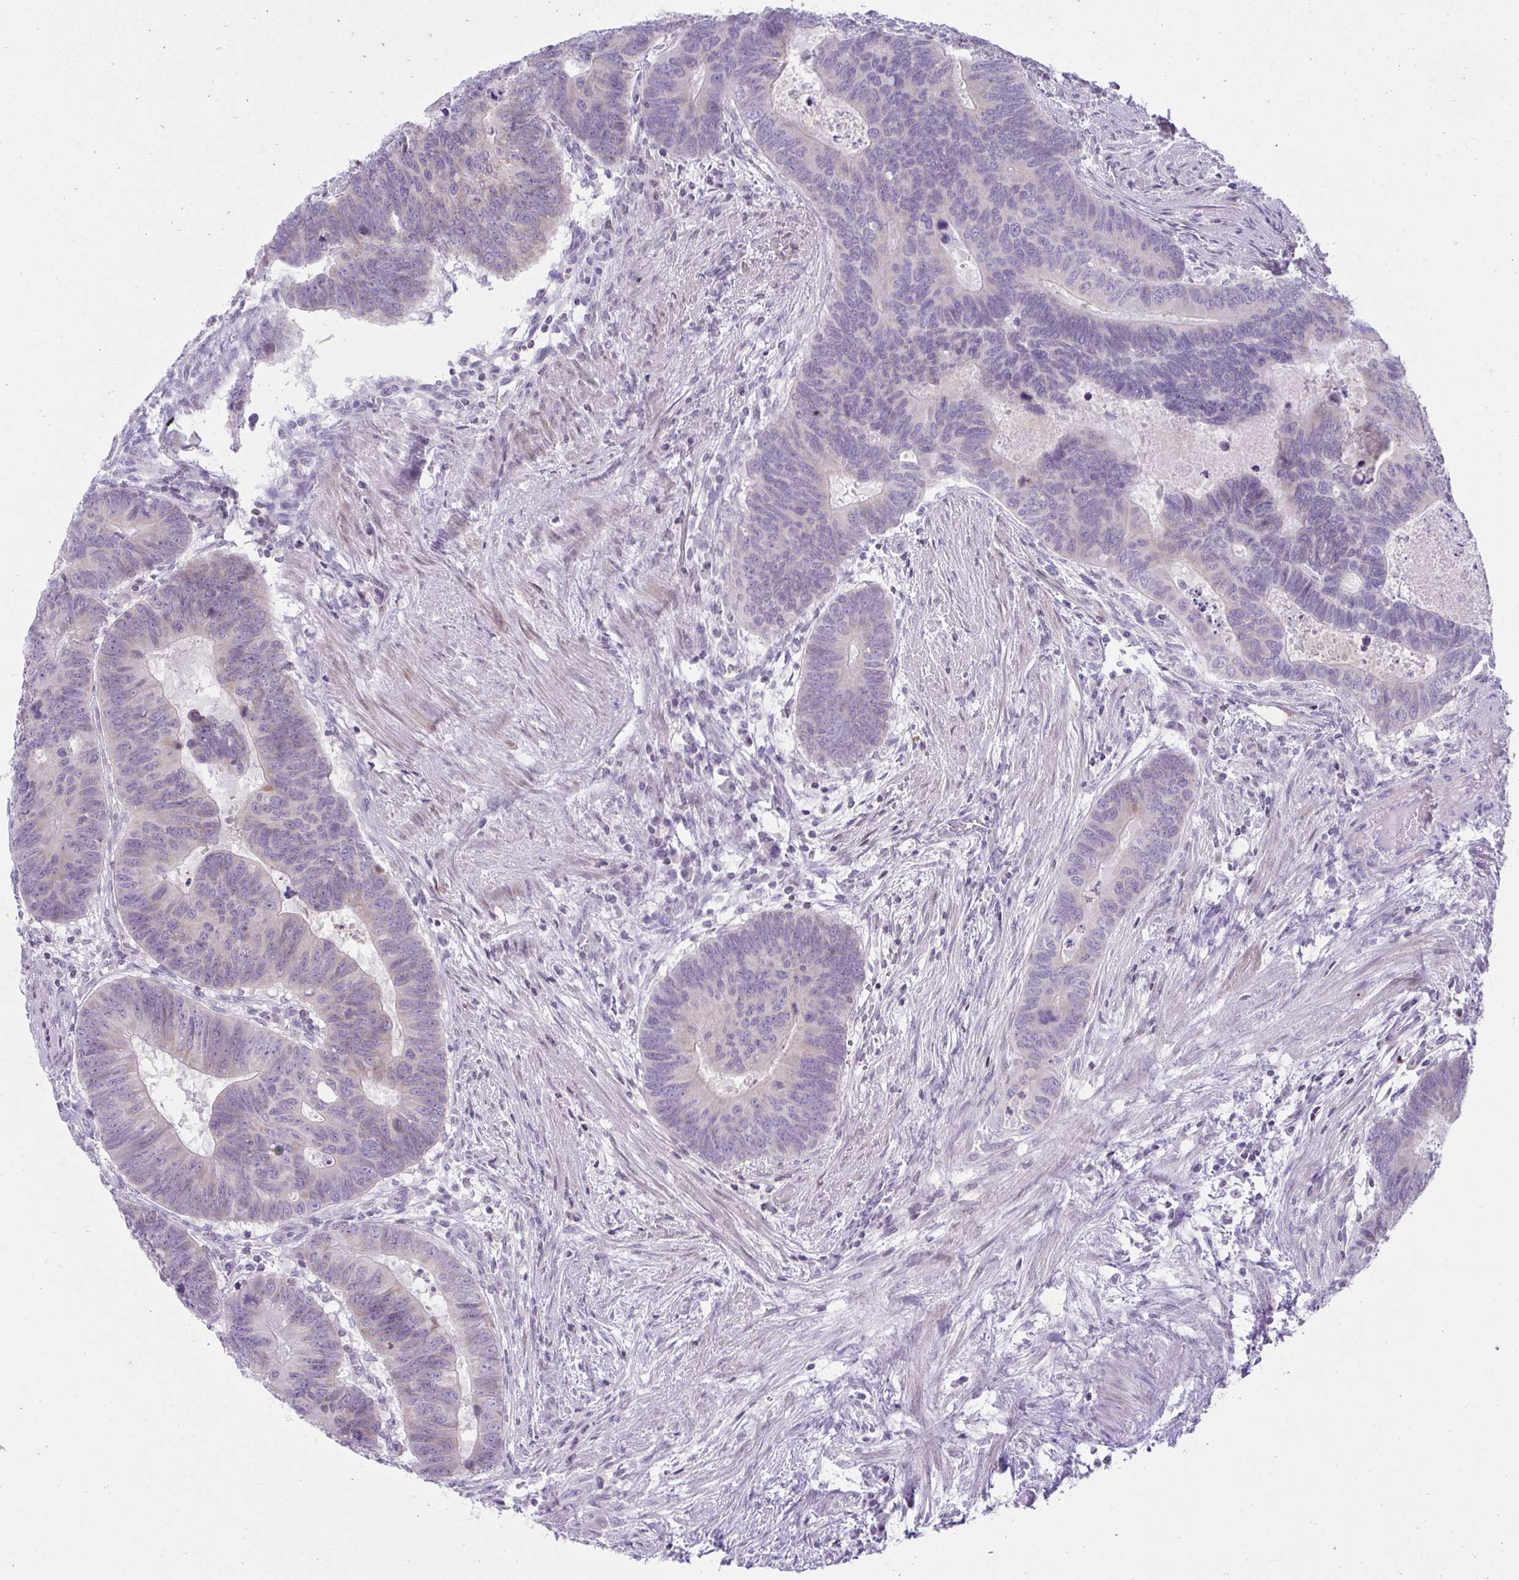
{"staining": {"intensity": "negative", "quantity": "none", "location": "none"}, "tissue": "colorectal cancer", "cell_type": "Tumor cells", "image_type": "cancer", "snomed": [{"axis": "morphology", "description": "Adenocarcinoma, NOS"}, {"axis": "topography", "description": "Colon"}], "caption": "The photomicrograph shows no significant expression in tumor cells of adenocarcinoma (colorectal). (Brightfield microscopy of DAB IHC at high magnification).", "gene": "OR7A5", "patient": {"sex": "male", "age": 62}}